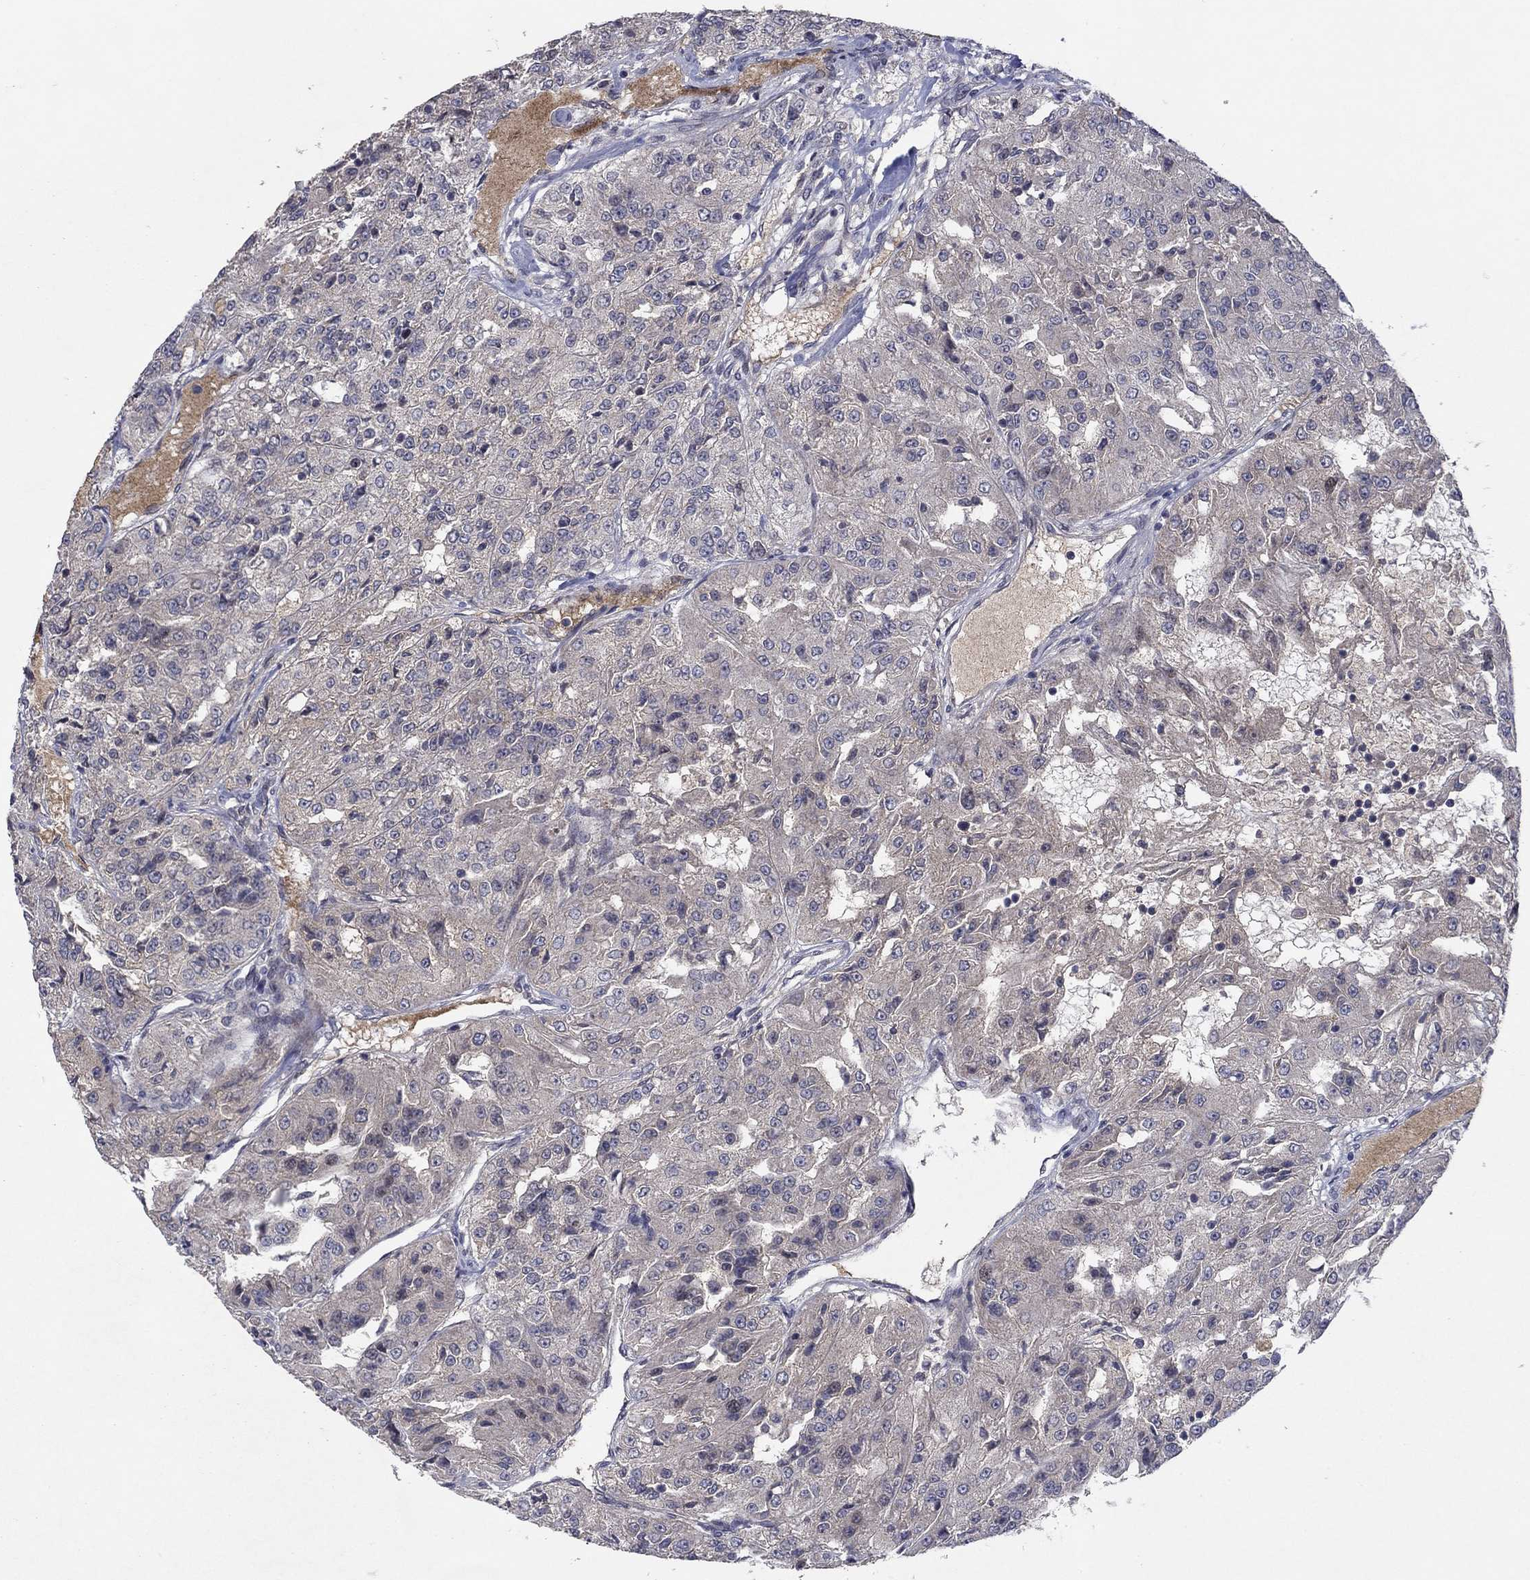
{"staining": {"intensity": "negative", "quantity": "none", "location": "none"}, "tissue": "renal cancer", "cell_type": "Tumor cells", "image_type": "cancer", "snomed": [{"axis": "morphology", "description": "Adenocarcinoma, NOS"}, {"axis": "topography", "description": "Kidney"}], "caption": "IHC image of adenocarcinoma (renal) stained for a protein (brown), which displays no positivity in tumor cells.", "gene": "IL4", "patient": {"sex": "female", "age": 63}}